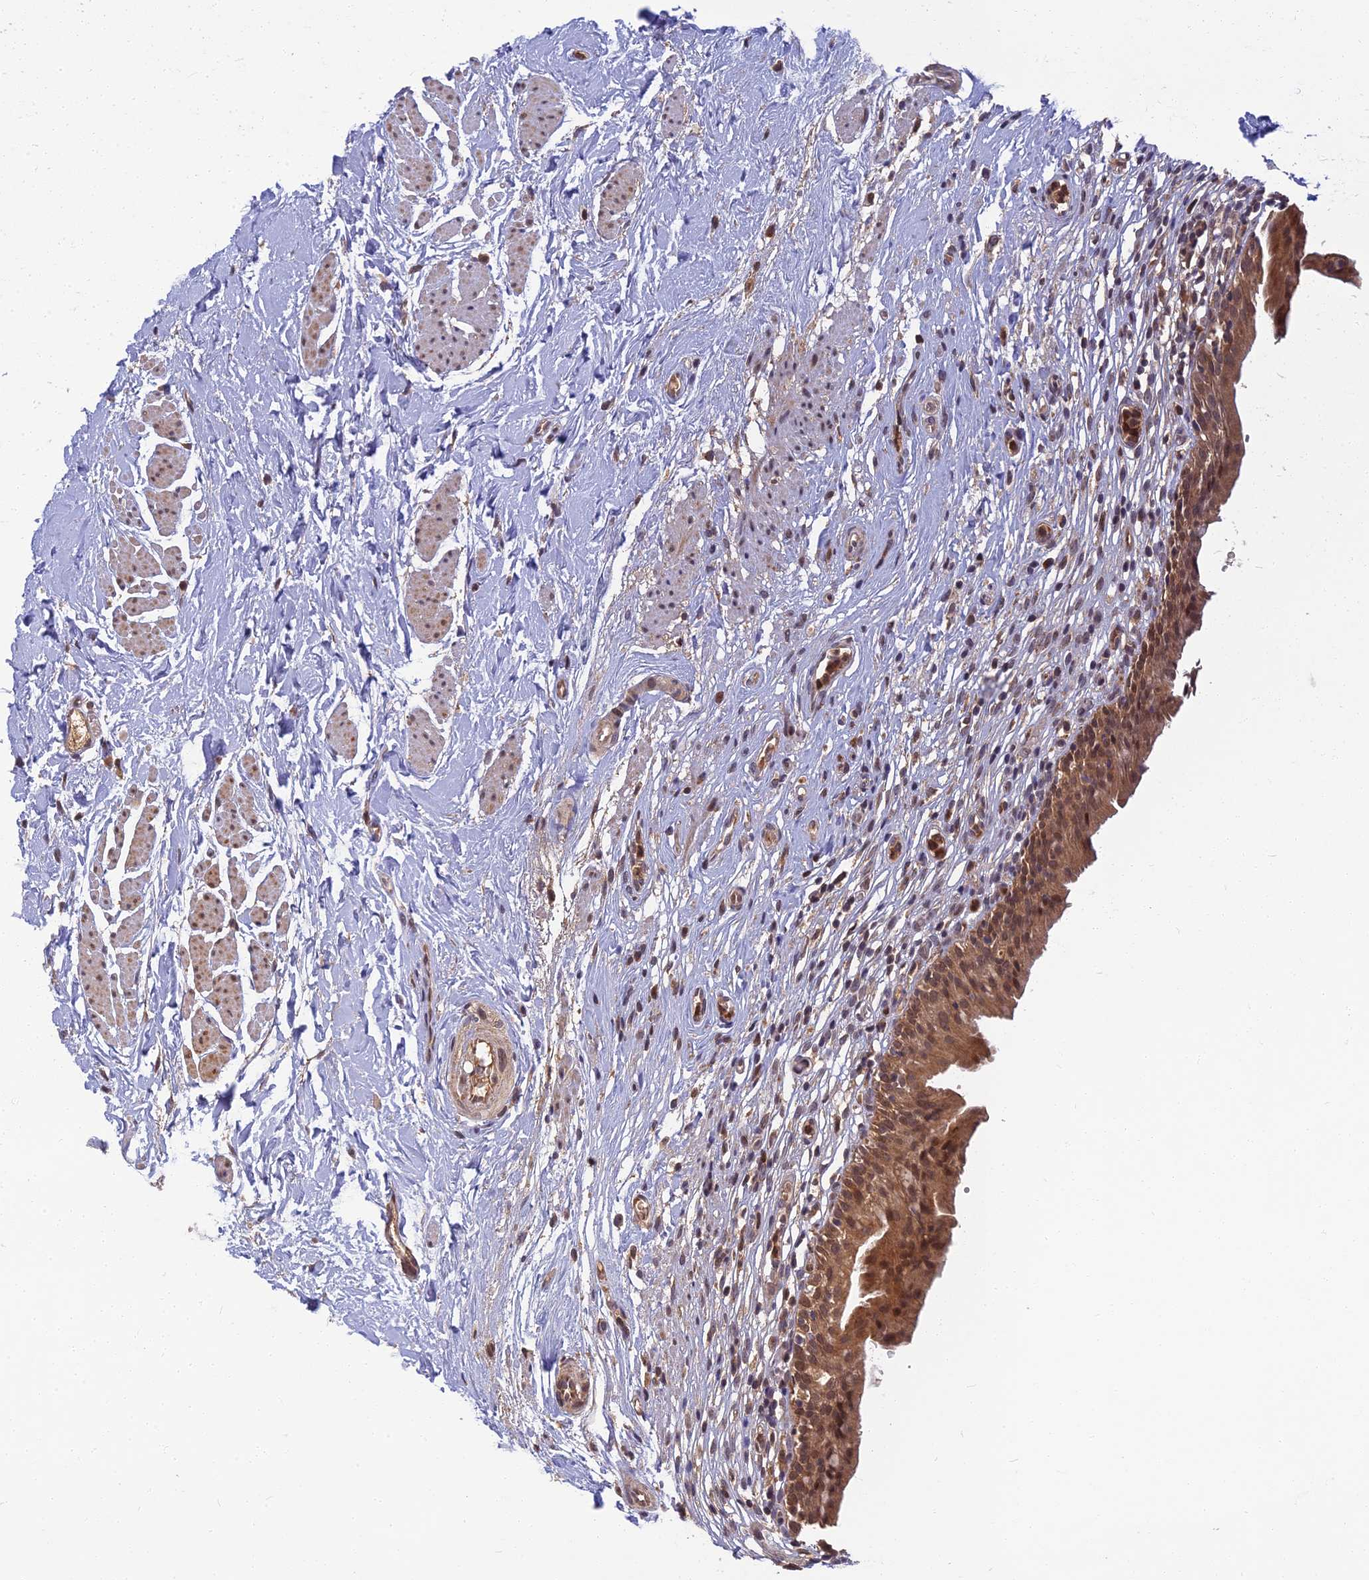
{"staining": {"intensity": "moderate", "quantity": ">75%", "location": "cytoplasmic/membranous,nuclear"}, "tissue": "urinary bladder", "cell_type": "Urothelial cells", "image_type": "normal", "snomed": [{"axis": "morphology", "description": "Normal tissue, NOS"}, {"axis": "morphology", "description": "Inflammation, NOS"}, {"axis": "topography", "description": "Urinary bladder"}], "caption": "The micrograph displays a brown stain indicating the presence of a protein in the cytoplasmic/membranous,nuclear of urothelial cells in urinary bladder.", "gene": "RGL3", "patient": {"sex": "male", "age": 63}}